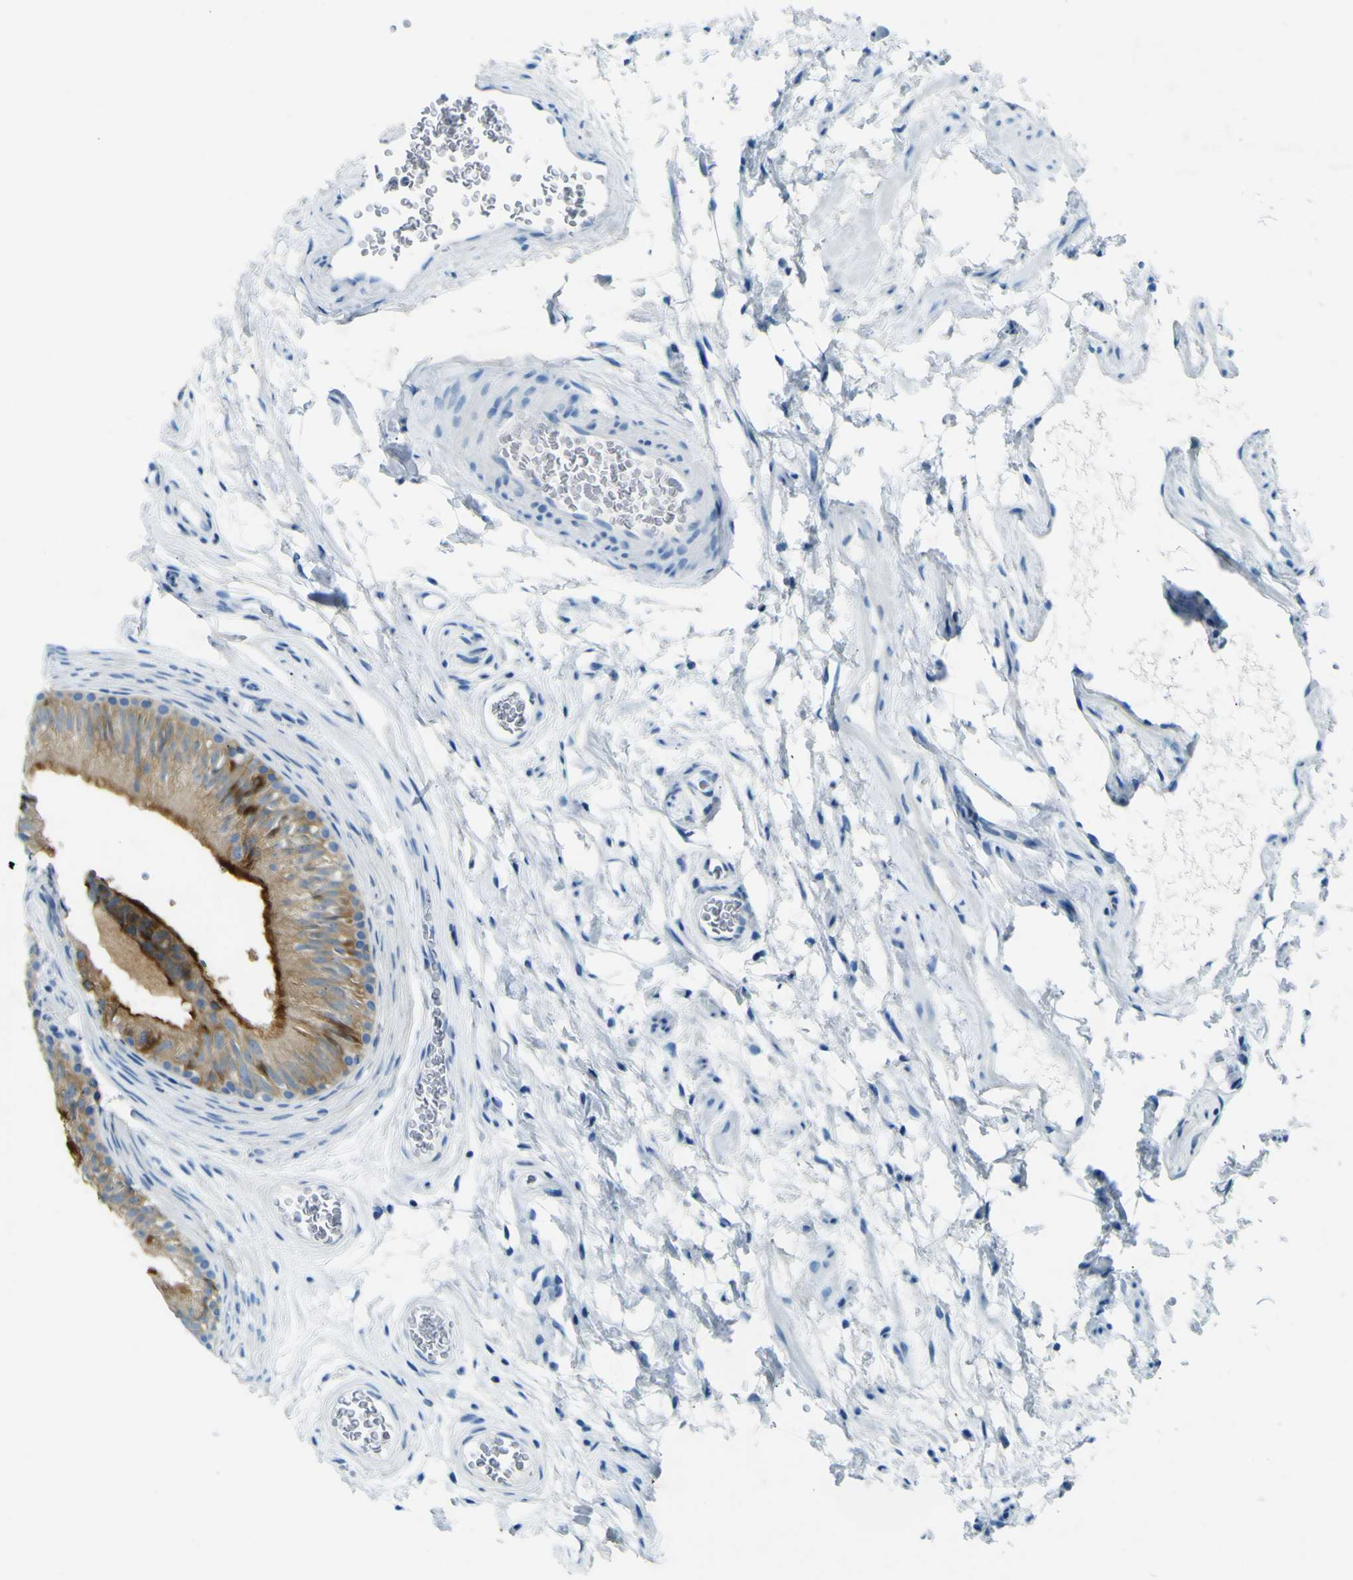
{"staining": {"intensity": "strong", "quantity": "<25%", "location": "cytoplasmic/membranous"}, "tissue": "epididymis", "cell_type": "Glandular cells", "image_type": "normal", "snomed": [{"axis": "morphology", "description": "Normal tissue, NOS"}, {"axis": "topography", "description": "Epididymis"}], "caption": "Immunohistochemistry staining of benign epididymis, which reveals medium levels of strong cytoplasmic/membranous expression in approximately <25% of glandular cells indicating strong cytoplasmic/membranous protein staining. The staining was performed using DAB (brown) for protein detection and nuclei were counterstained in hematoxylin (blue).", "gene": "SORCS1", "patient": {"sex": "male", "age": 36}}